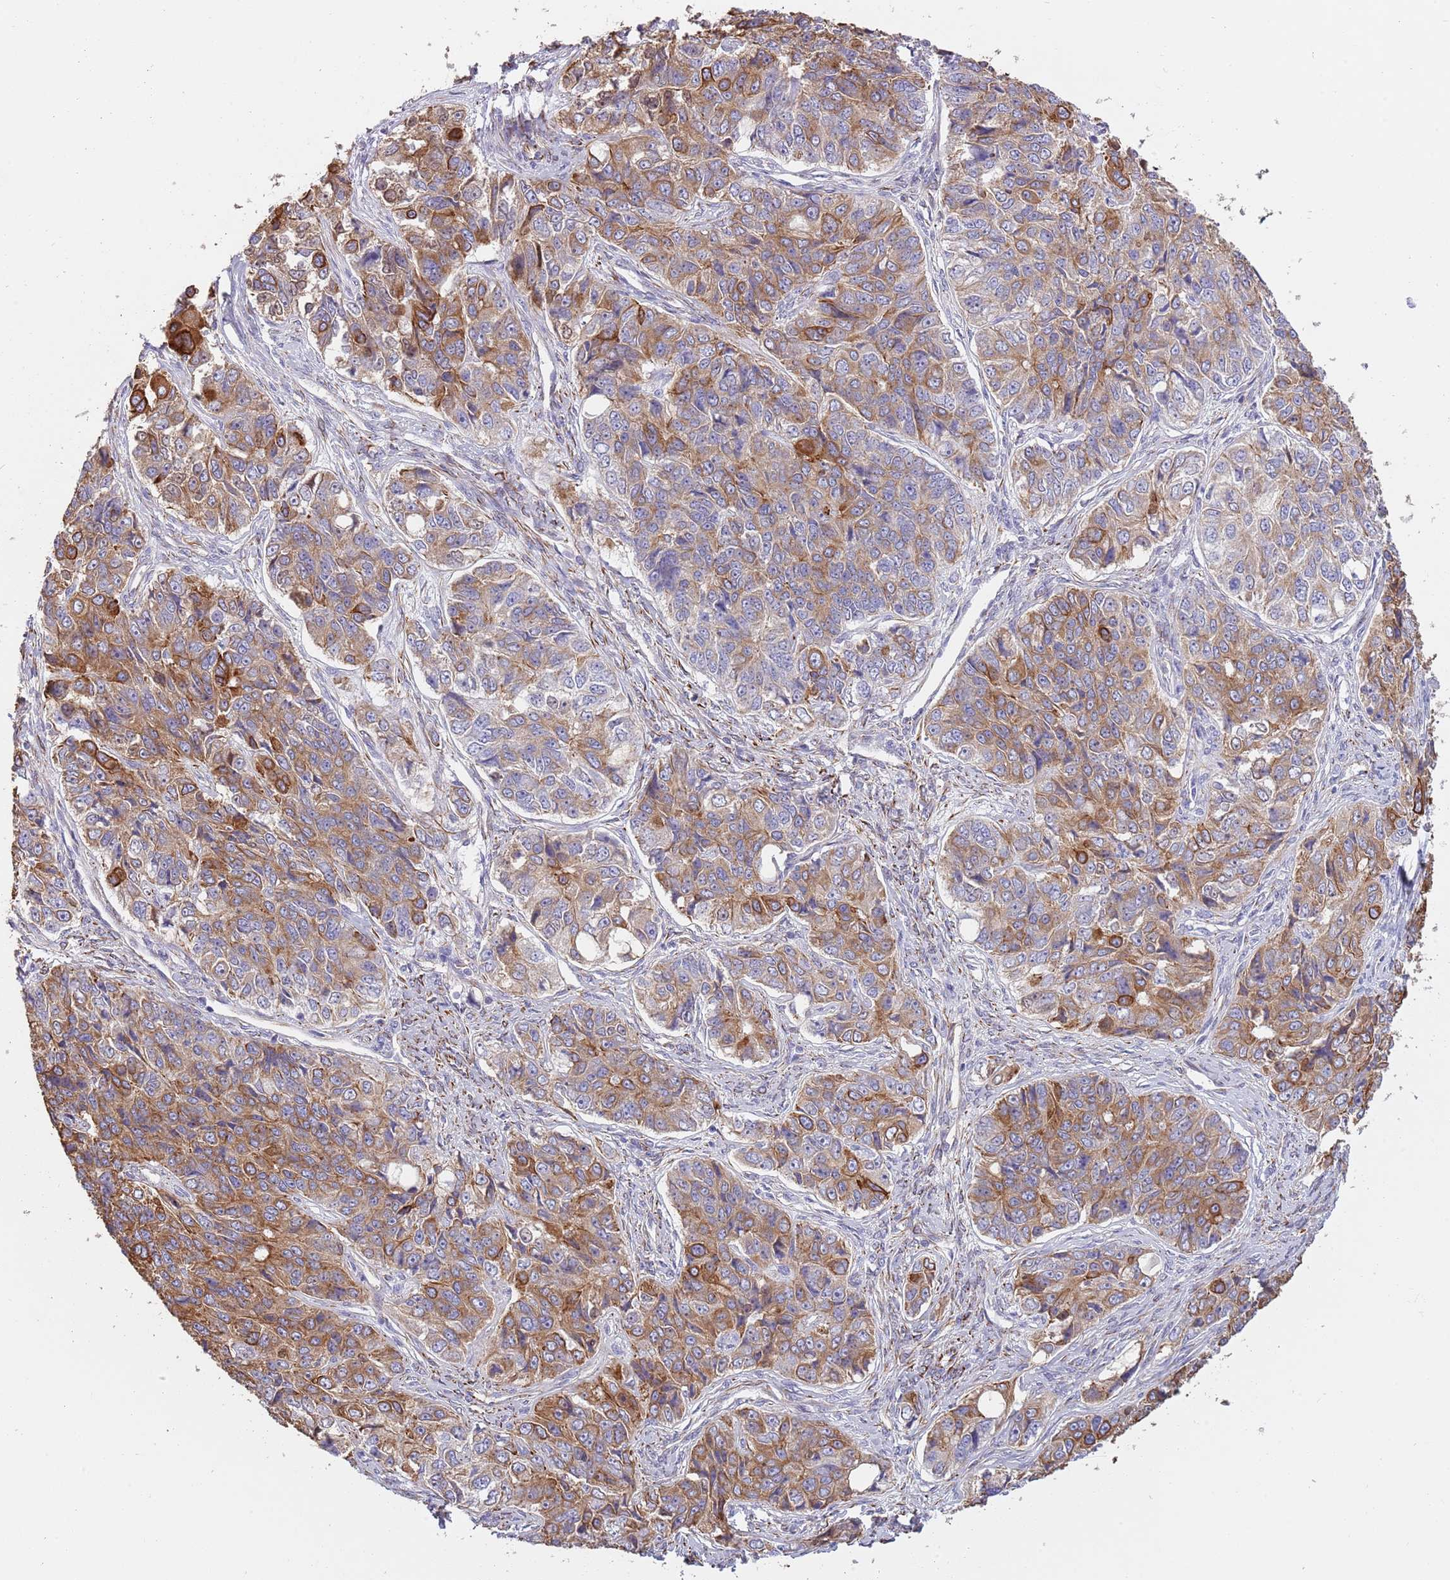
{"staining": {"intensity": "moderate", "quantity": ">75%", "location": "cytoplasmic/membranous"}, "tissue": "ovarian cancer", "cell_type": "Tumor cells", "image_type": "cancer", "snomed": [{"axis": "morphology", "description": "Carcinoma, endometroid"}, {"axis": "topography", "description": "Ovary"}], "caption": "High-magnification brightfield microscopy of endometroid carcinoma (ovarian) stained with DAB (brown) and counterstained with hematoxylin (blue). tumor cells exhibit moderate cytoplasmic/membranous staining is appreciated in about>75% of cells. Using DAB (3,3'-diaminobenzidine) (brown) and hematoxylin (blue) stains, captured at high magnification using brightfield microscopy.", "gene": "MOGAT1", "patient": {"sex": "female", "age": 51}}